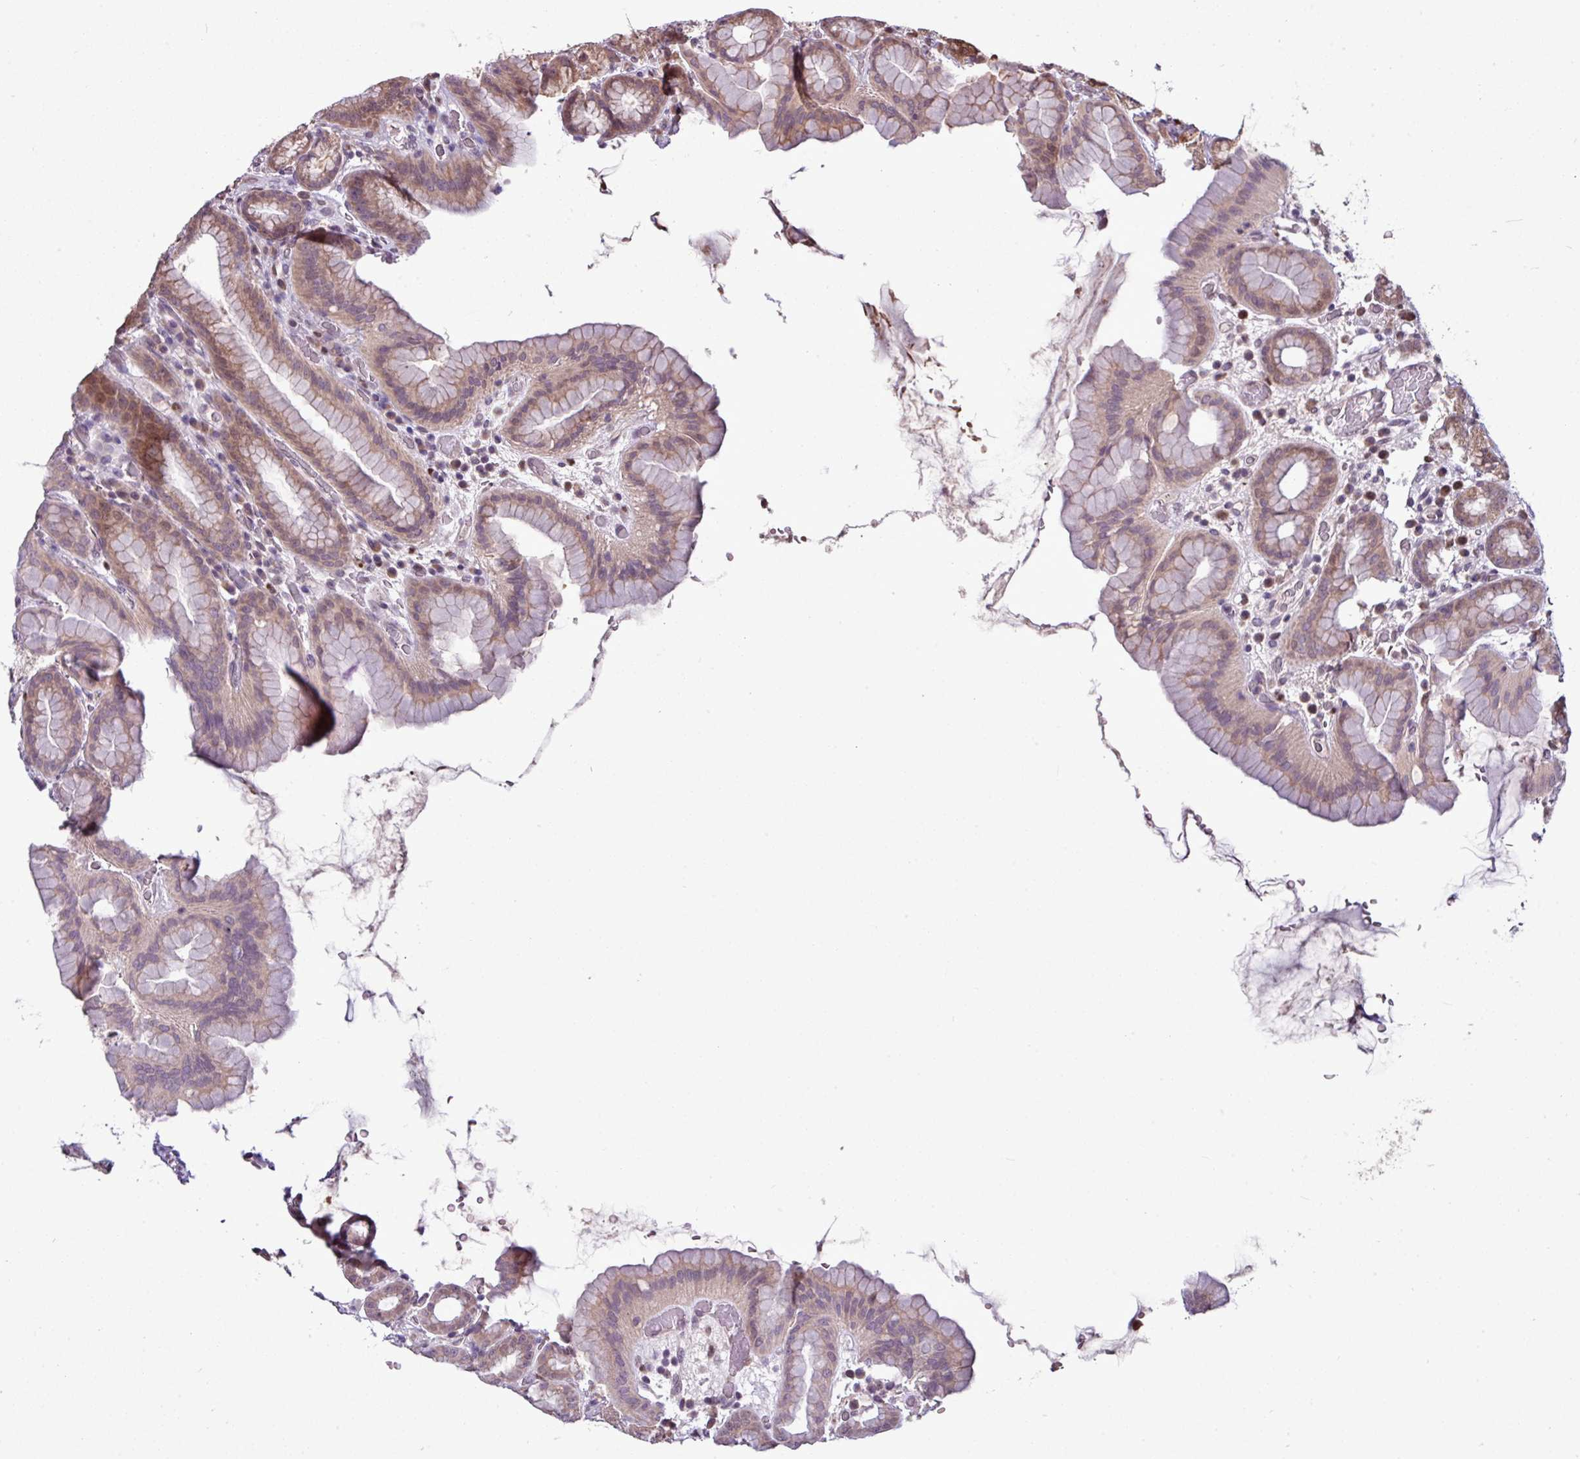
{"staining": {"intensity": "strong", "quantity": "25%-75%", "location": "cytoplasmic/membranous,nuclear"}, "tissue": "stomach", "cell_type": "Glandular cells", "image_type": "normal", "snomed": [{"axis": "morphology", "description": "Normal tissue, NOS"}, {"axis": "topography", "description": "Stomach, upper"}, {"axis": "topography", "description": "Stomach"}], "caption": "Immunohistochemistry micrograph of unremarkable stomach: stomach stained using IHC demonstrates high levels of strong protein expression localized specifically in the cytoplasmic/membranous,nuclear of glandular cells, appearing as a cytoplasmic/membranous,nuclear brown color.", "gene": "SKIC2", "patient": {"sex": "male", "age": 68}}